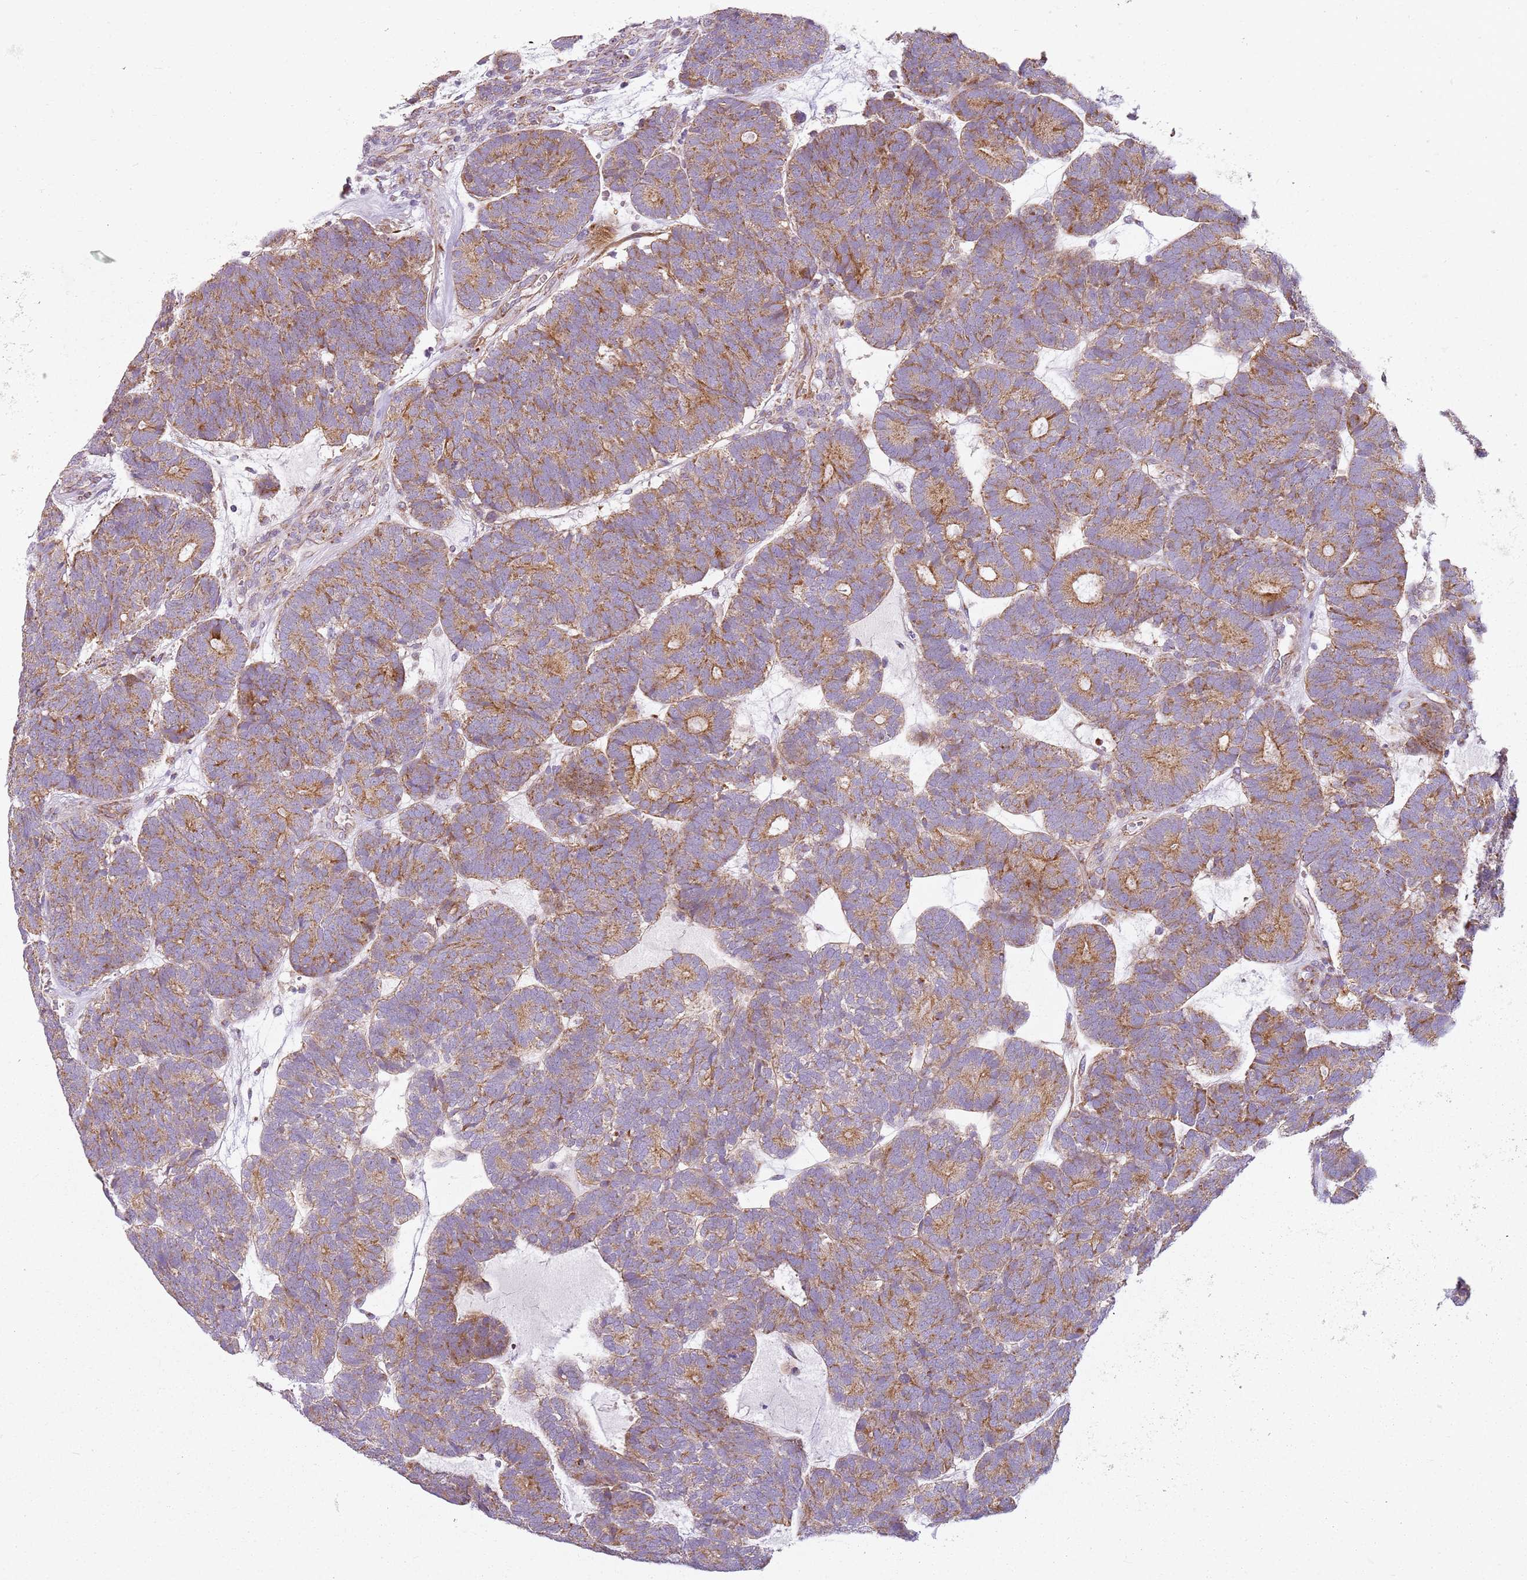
{"staining": {"intensity": "moderate", "quantity": "25%-75%", "location": "cytoplasmic/membranous"}, "tissue": "head and neck cancer", "cell_type": "Tumor cells", "image_type": "cancer", "snomed": [{"axis": "morphology", "description": "Adenocarcinoma, NOS"}, {"axis": "topography", "description": "Head-Neck"}], "caption": "Head and neck adenocarcinoma stained with a protein marker demonstrates moderate staining in tumor cells.", "gene": "TMEM200C", "patient": {"sex": "female", "age": 81}}